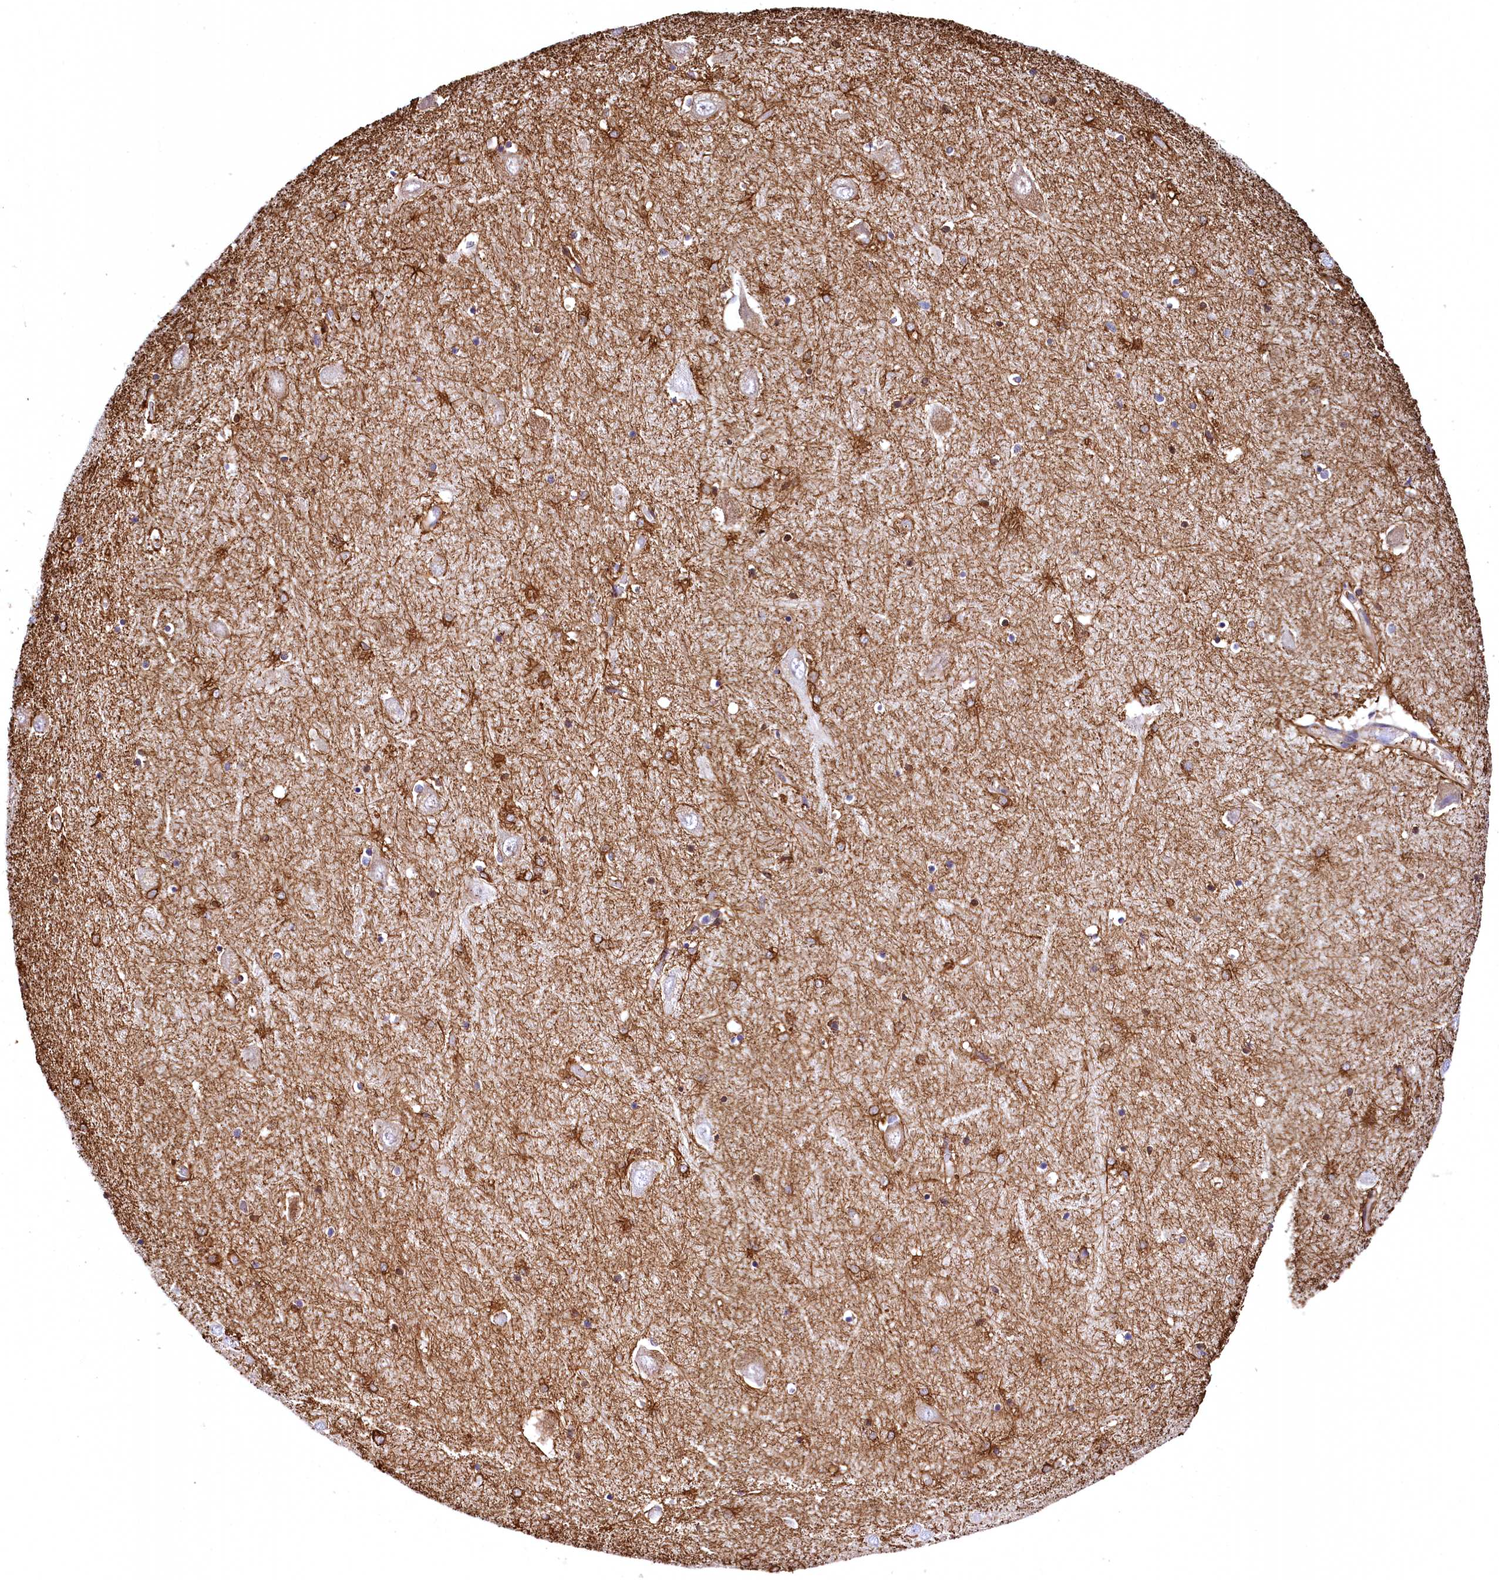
{"staining": {"intensity": "strong", "quantity": "25%-75%", "location": "cytoplasmic/membranous"}, "tissue": "hippocampus", "cell_type": "Glial cells", "image_type": "normal", "snomed": [{"axis": "morphology", "description": "Normal tissue, NOS"}, {"axis": "topography", "description": "Hippocampus"}], "caption": "A brown stain shows strong cytoplasmic/membranous positivity of a protein in glial cells of normal human hippocampus. Nuclei are stained in blue.", "gene": "RARS2", "patient": {"sex": "male", "age": 70}}